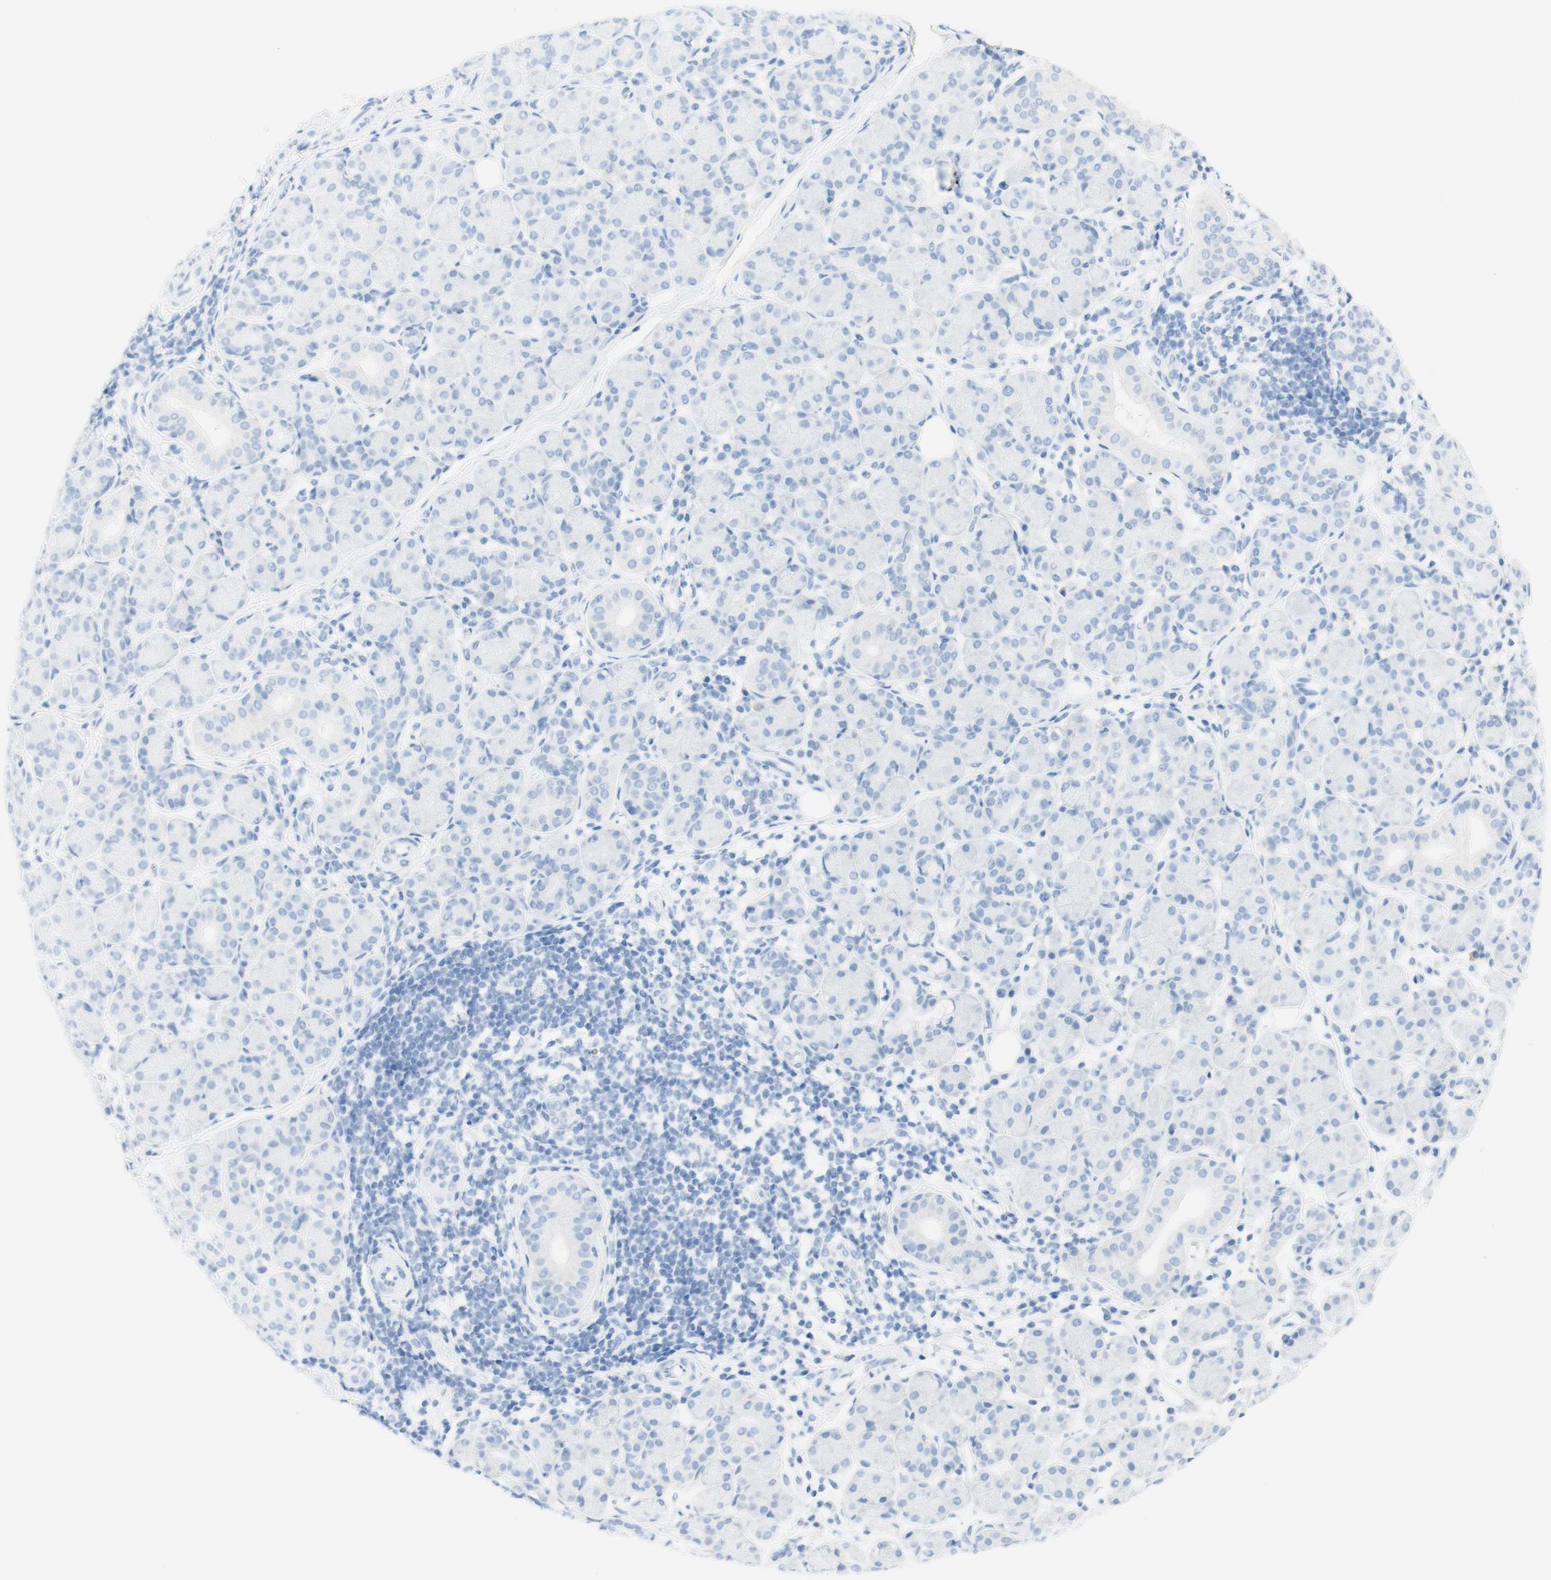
{"staining": {"intensity": "negative", "quantity": "none", "location": "none"}, "tissue": "salivary gland", "cell_type": "Glandular cells", "image_type": "normal", "snomed": [{"axis": "morphology", "description": "Normal tissue, NOS"}, {"axis": "morphology", "description": "Inflammation, NOS"}, {"axis": "topography", "description": "Lymph node"}, {"axis": "topography", "description": "Salivary gland"}], "caption": "DAB immunohistochemical staining of unremarkable salivary gland demonstrates no significant positivity in glandular cells. (DAB (3,3'-diaminobenzidine) immunohistochemistry (IHC) with hematoxylin counter stain).", "gene": "TPO", "patient": {"sex": "male", "age": 3}}